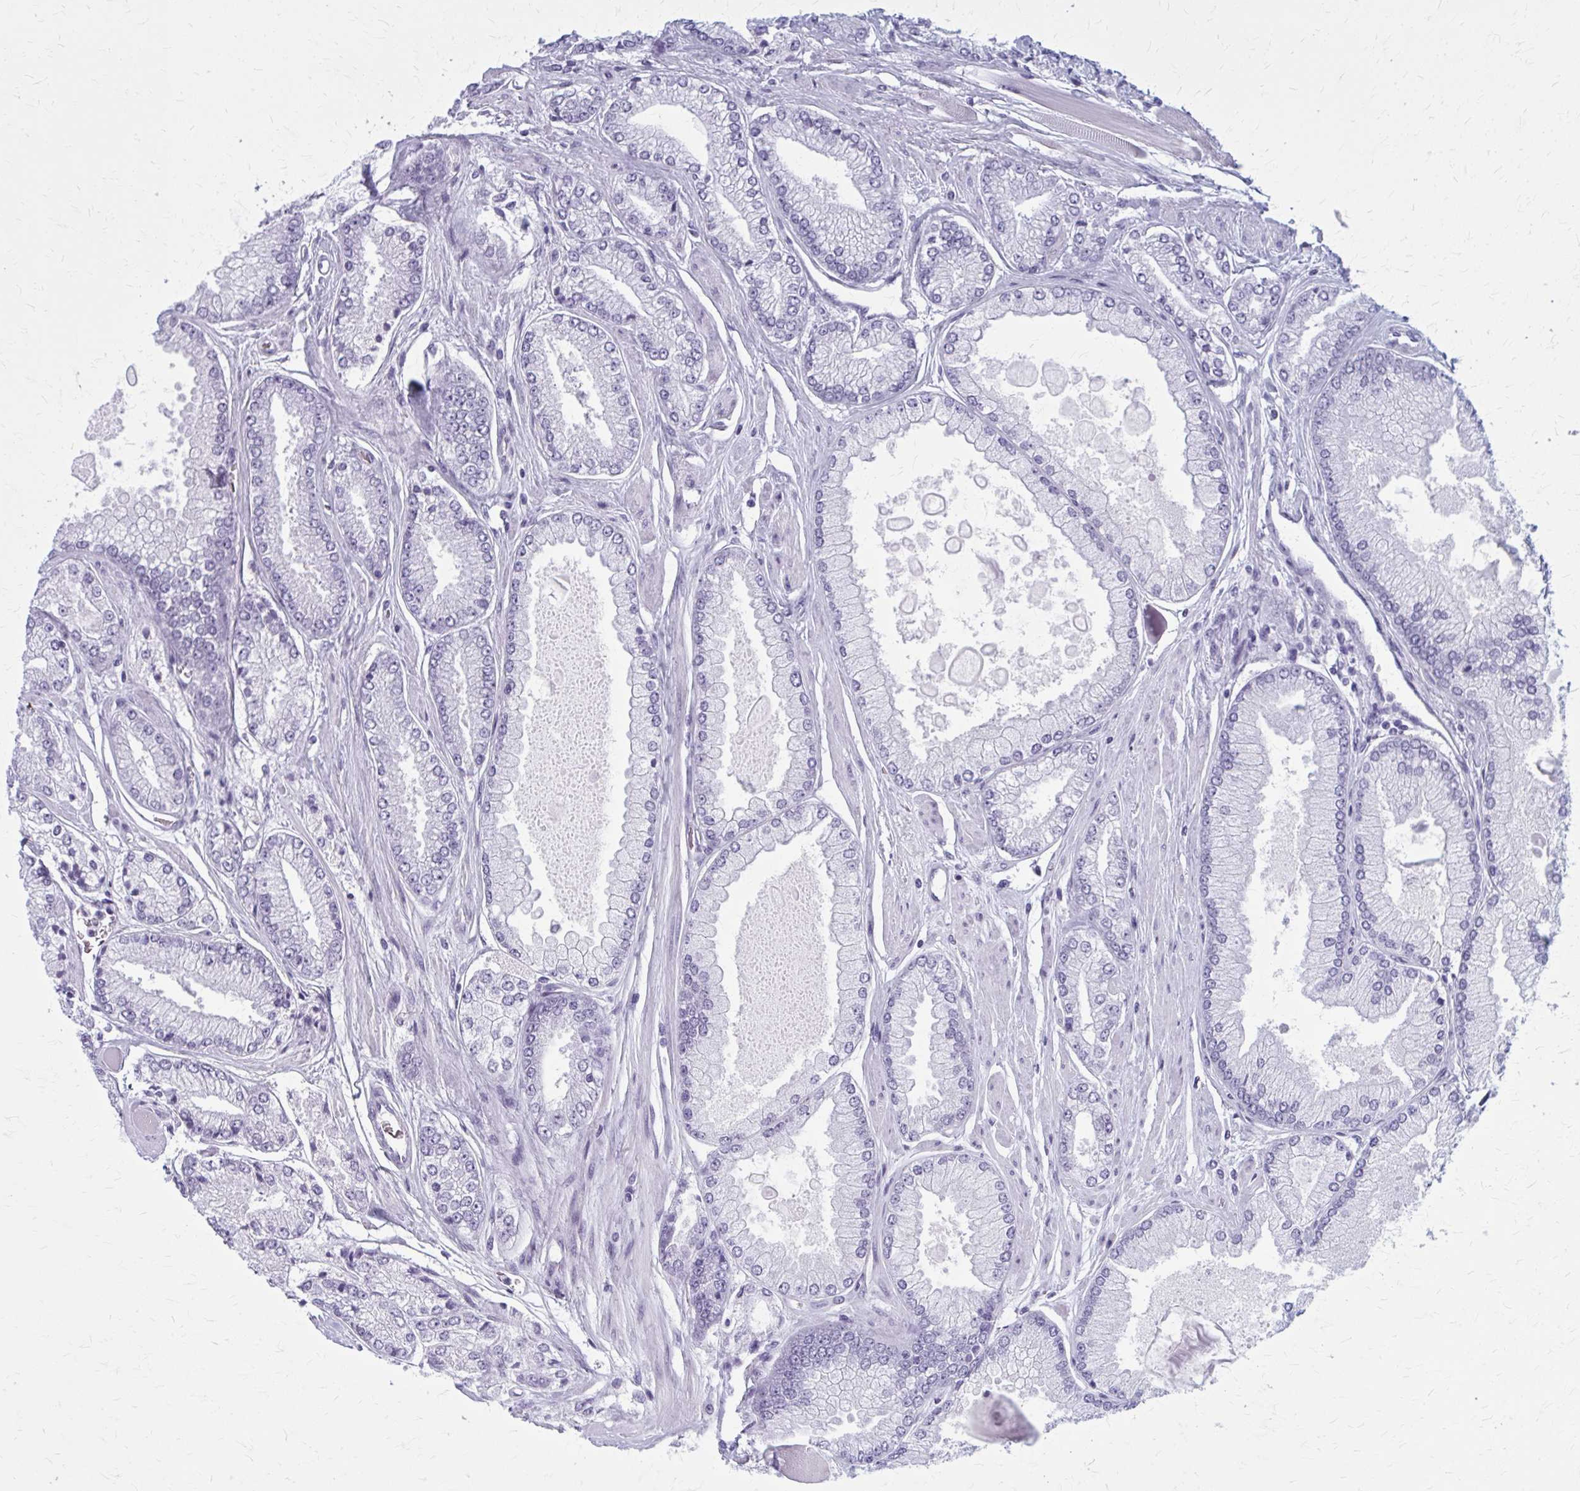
{"staining": {"intensity": "negative", "quantity": "none", "location": "none"}, "tissue": "prostate cancer", "cell_type": "Tumor cells", "image_type": "cancer", "snomed": [{"axis": "morphology", "description": "Adenocarcinoma, Low grade"}, {"axis": "topography", "description": "Prostate"}], "caption": "IHC photomicrograph of neoplastic tissue: prostate adenocarcinoma (low-grade) stained with DAB (3,3'-diaminobenzidine) shows no significant protein expression in tumor cells. The staining is performed using DAB brown chromogen with nuclei counter-stained in using hematoxylin.", "gene": "ZDHHC7", "patient": {"sex": "male", "age": 67}}